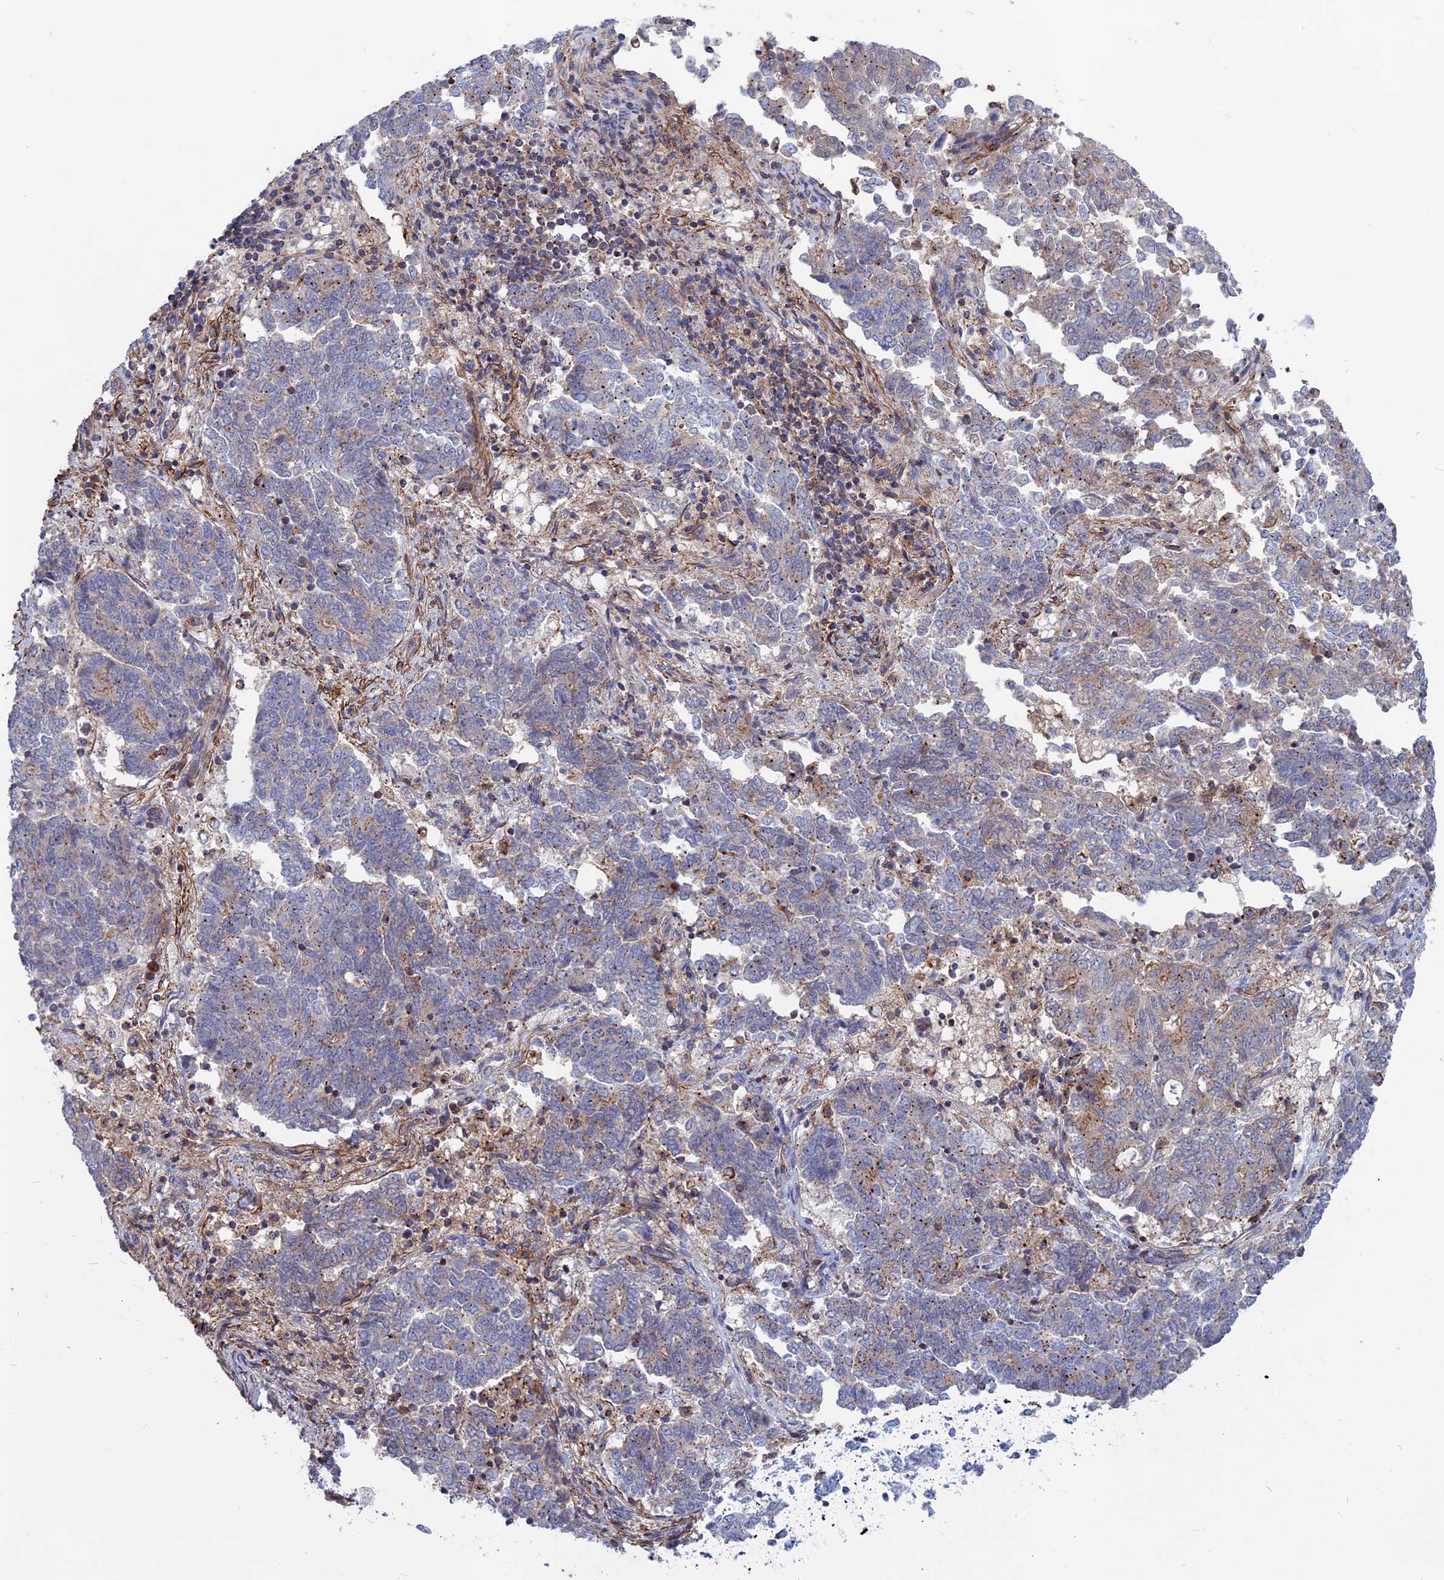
{"staining": {"intensity": "weak", "quantity": "<25%", "location": "cytoplasmic/membranous"}, "tissue": "endometrial cancer", "cell_type": "Tumor cells", "image_type": "cancer", "snomed": [{"axis": "morphology", "description": "Adenocarcinoma, NOS"}, {"axis": "topography", "description": "Endometrium"}], "caption": "Human endometrial cancer (adenocarcinoma) stained for a protein using immunohistochemistry exhibits no positivity in tumor cells.", "gene": "LYPD5", "patient": {"sex": "female", "age": 80}}